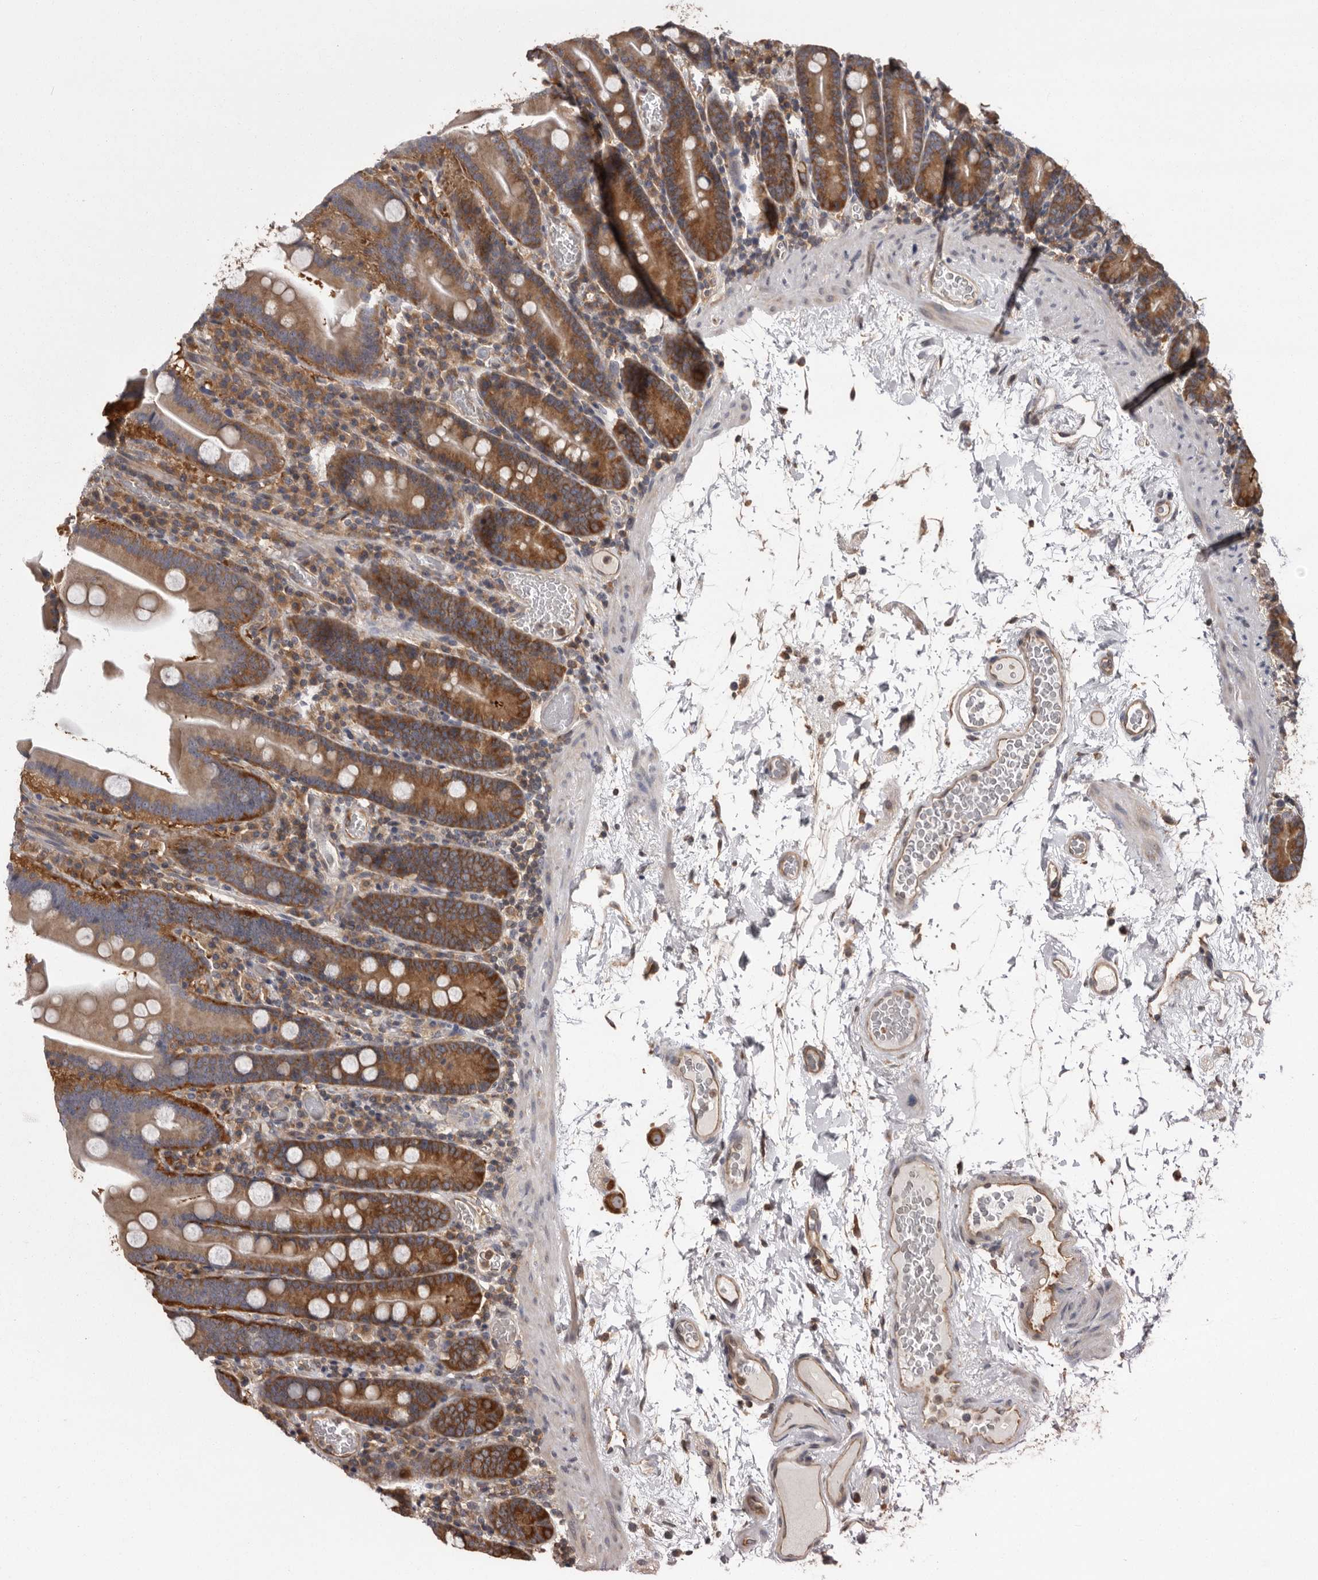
{"staining": {"intensity": "moderate", "quantity": "25%-75%", "location": "cytoplasmic/membranous"}, "tissue": "duodenum", "cell_type": "Glandular cells", "image_type": "normal", "snomed": [{"axis": "morphology", "description": "Normal tissue, NOS"}, {"axis": "topography", "description": "Duodenum"}], "caption": "Duodenum stained with IHC demonstrates moderate cytoplasmic/membranous expression in about 25%-75% of glandular cells.", "gene": "DARS1", "patient": {"sex": "male", "age": 55}}